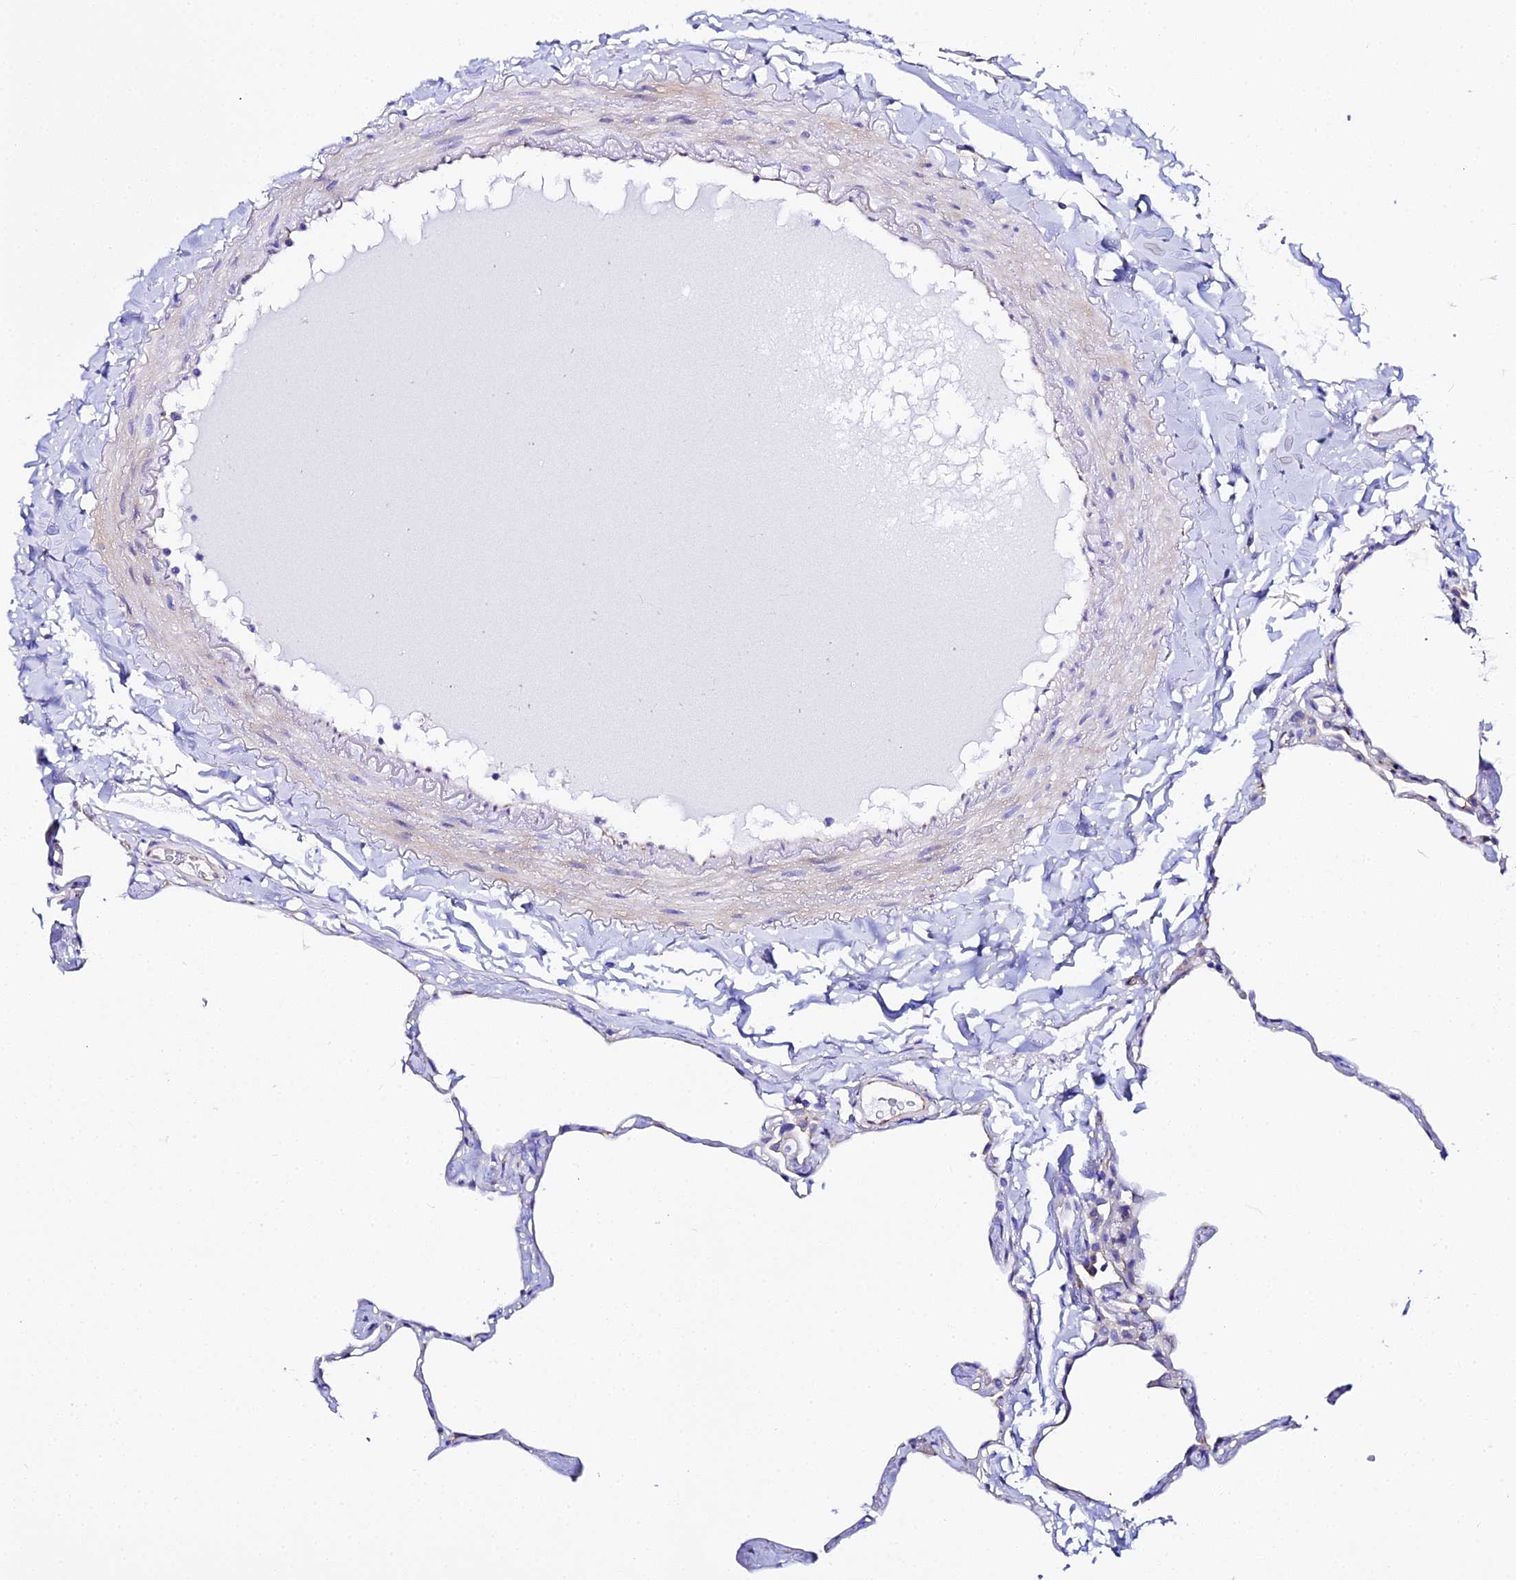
{"staining": {"intensity": "negative", "quantity": "none", "location": "none"}, "tissue": "lung", "cell_type": "Alveolar cells", "image_type": "normal", "snomed": [{"axis": "morphology", "description": "Normal tissue, NOS"}, {"axis": "topography", "description": "Lung"}], "caption": "High power microscopy histopathology image of an IHC photomicrograph of benign lung, revealing no significant positivity in alveolar cells.", "gene": "CFAP45", "patient": {"sex": "male", "age": 65}}